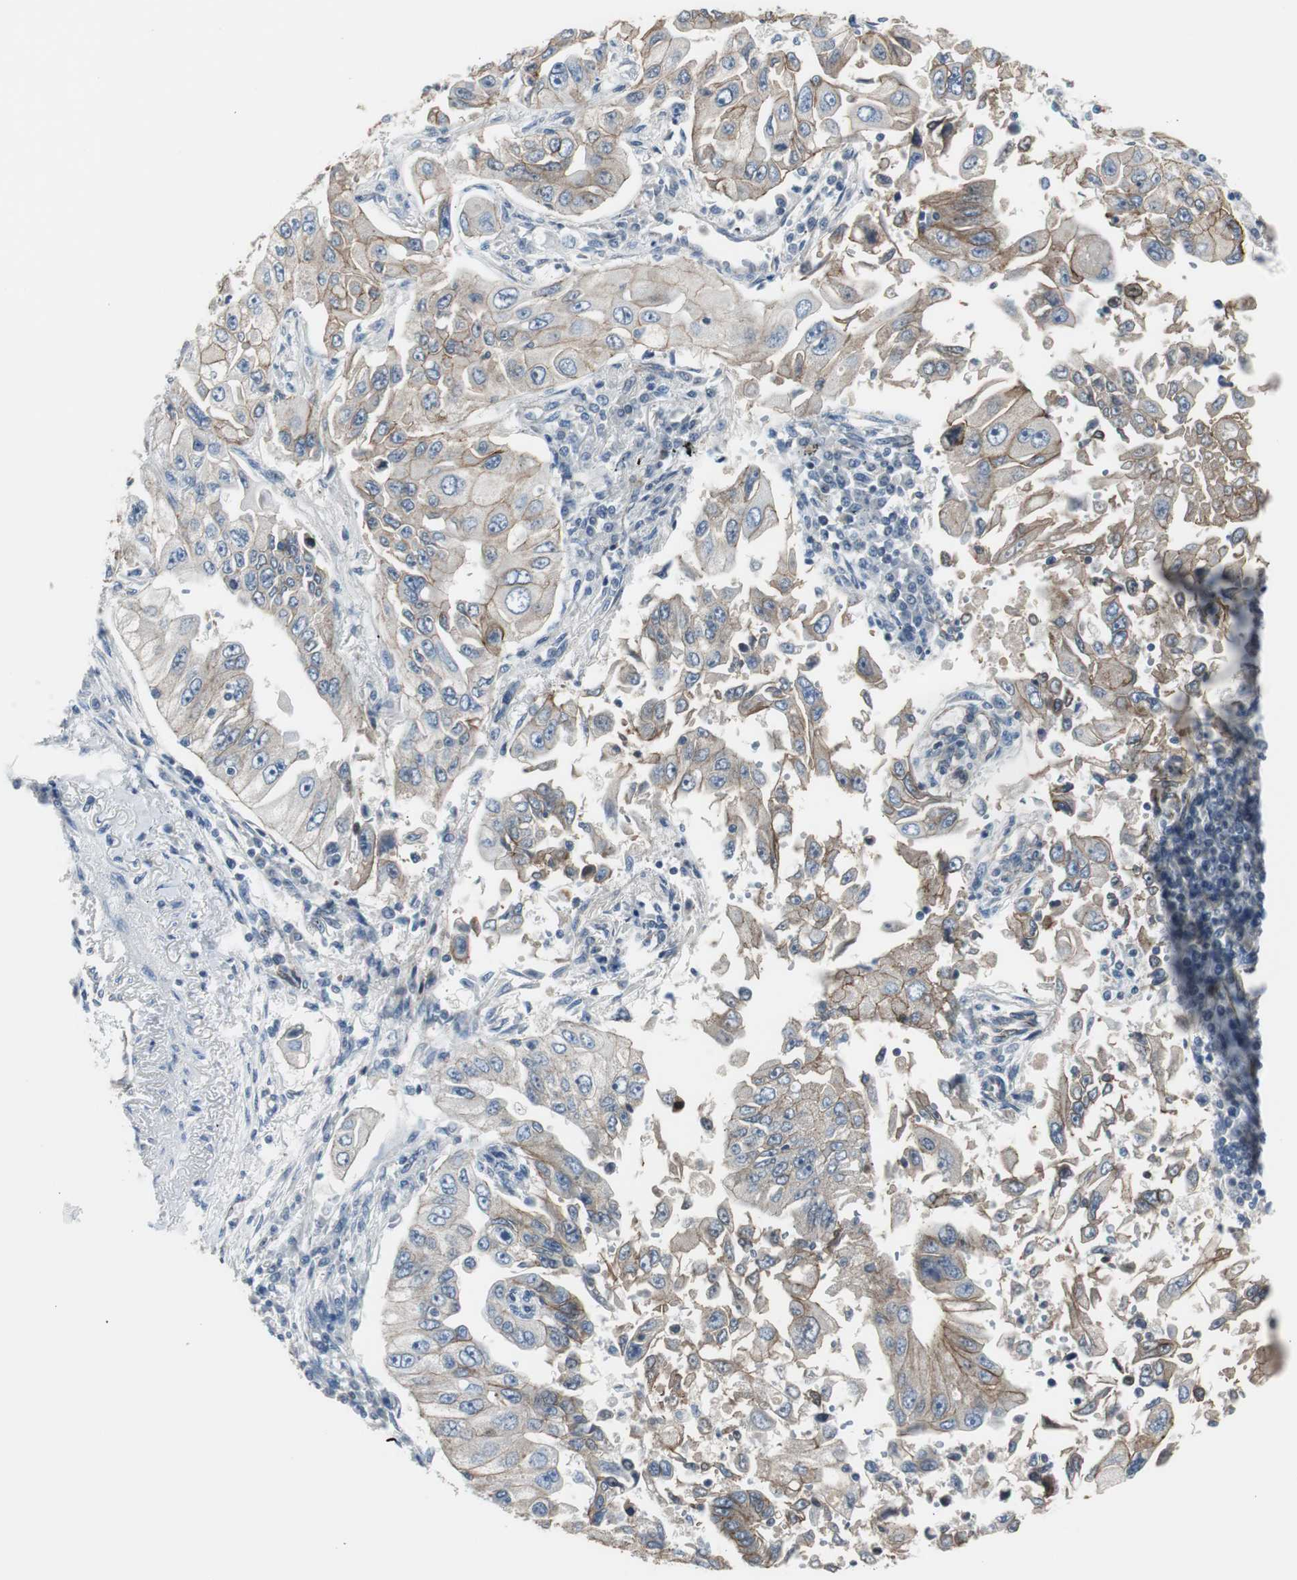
{"staining": {"intensity": "moderate", "quantity": ">75%", "location": "cytoplasmic/membranous"}, "tissue": "lung cancer", "cell_type": "Tumor cells", "image_type": "cancer", "snomed": [{"axis": "morphology", "description": "Adenocarcinoma, NOS"}, {"axis": "topography", "description": "Lung"}], "caption": "Immunohistochemical staining of lung adenocarcinoma demonstrates moderate cytoplasmic/membranous protein expression in about >75% of tumor cells.", "gene": "STXBP4", "patient": {"sex": "male", "age": 84}}